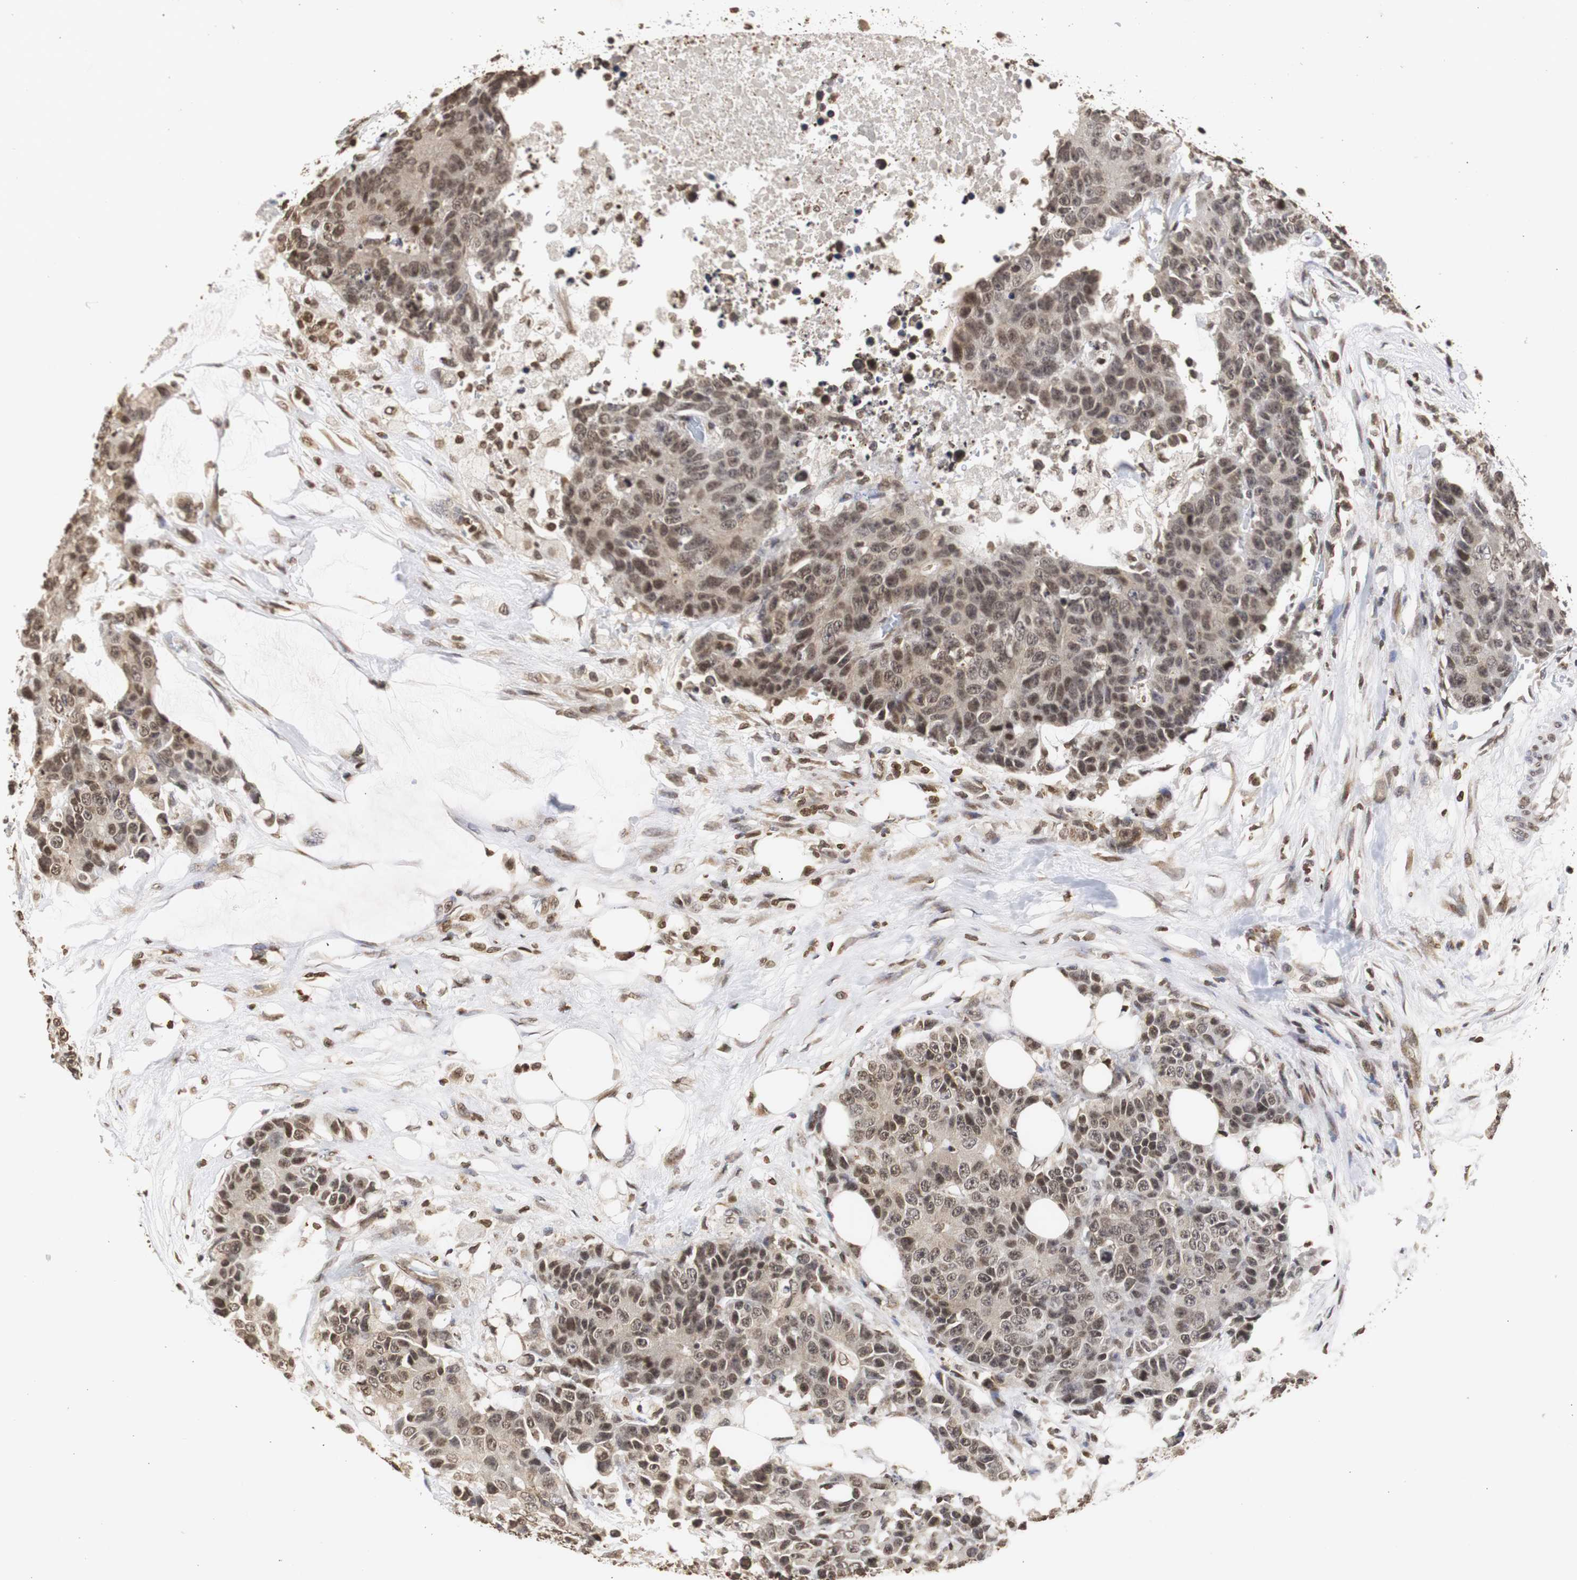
{"staining": {"intensity": "moderate", "quantity": ">75%", "location": "cytoplasmic/membranous,nuclear"}, "tissue": "colorectal cancer", "cell_type": "Tumor cells", "image_type": "cancer", "snomed": [{"axis": "morphology", "description": "Adenocarcinoma, NOS"}, {"axis": "topography", "description": "Colon"}], "caption": "Immunohistochemical staining of colorectal adenocarcinoma shows medium levels of moderate cytoplasmic/membranous and nuclear expression in approximately >75% of tumor cells. Using DAB (brown) and hematoxylin (blue) stains, captured at high magnification using brightfield microscopy.", "gene": "ZFC3H1", "patient": {"sex": "female", "age": 86}}